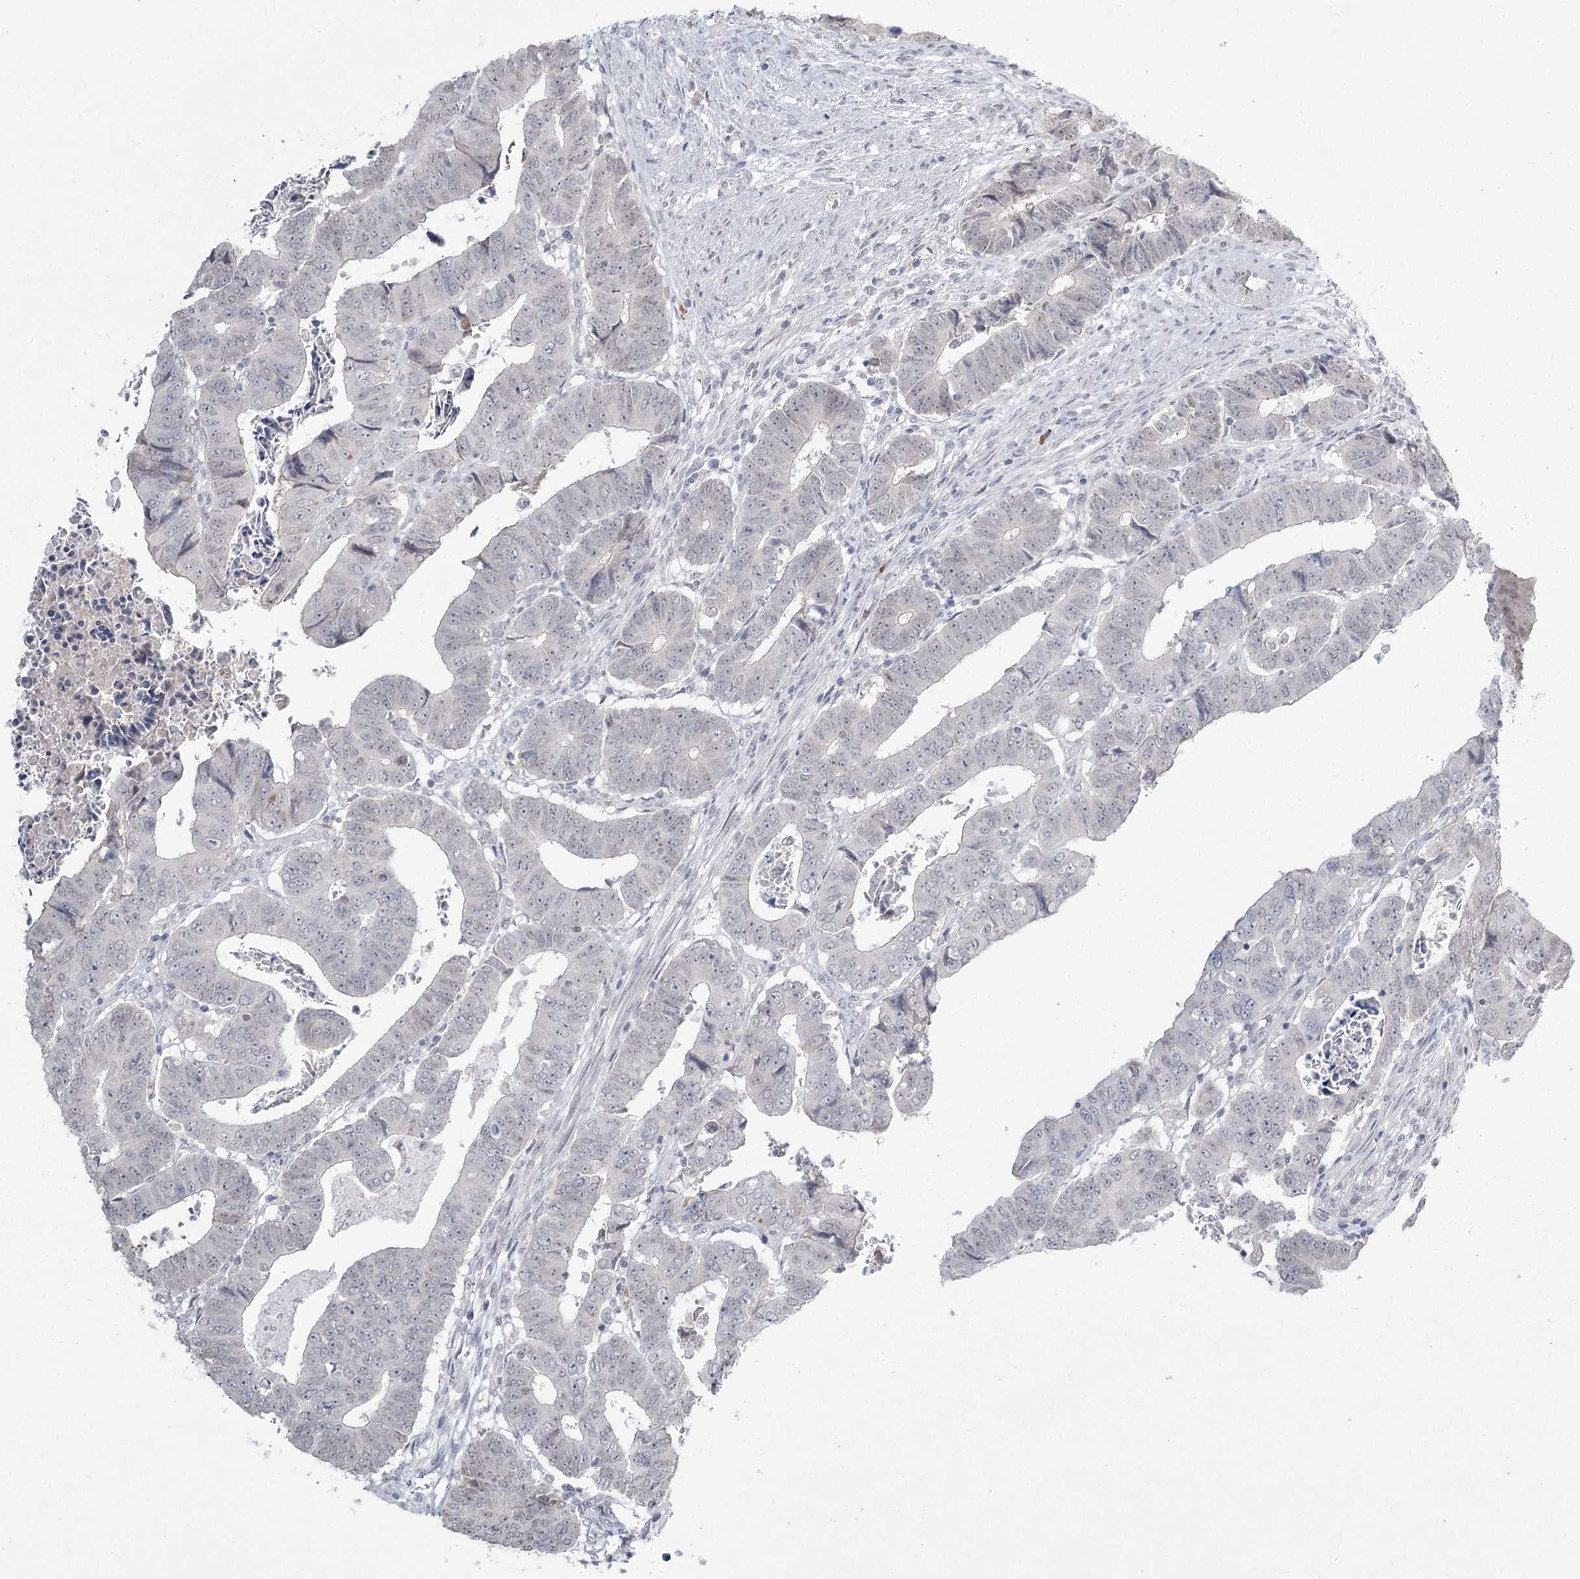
{"staining": {"intensity": "negative", "quantity": "none", "location": "none"}, "tissue": "colorectal cancer", "cell_type": "Tumor cells", "image_type": "cancer", "snomed": [{"axis": "morphology", "description": "Normal tissue, NOS"}, {"axis": "morphology", "description": "Adenocarcinoma, NOS"}, {"axis": "topography", "description": "Rectum"}], "caption": "Immunohistochemistry of human colorectal cancer displays no expression in tumor cells.", "gene": "LY6G5C", "patient": {"sex": "female", "age": 65}}